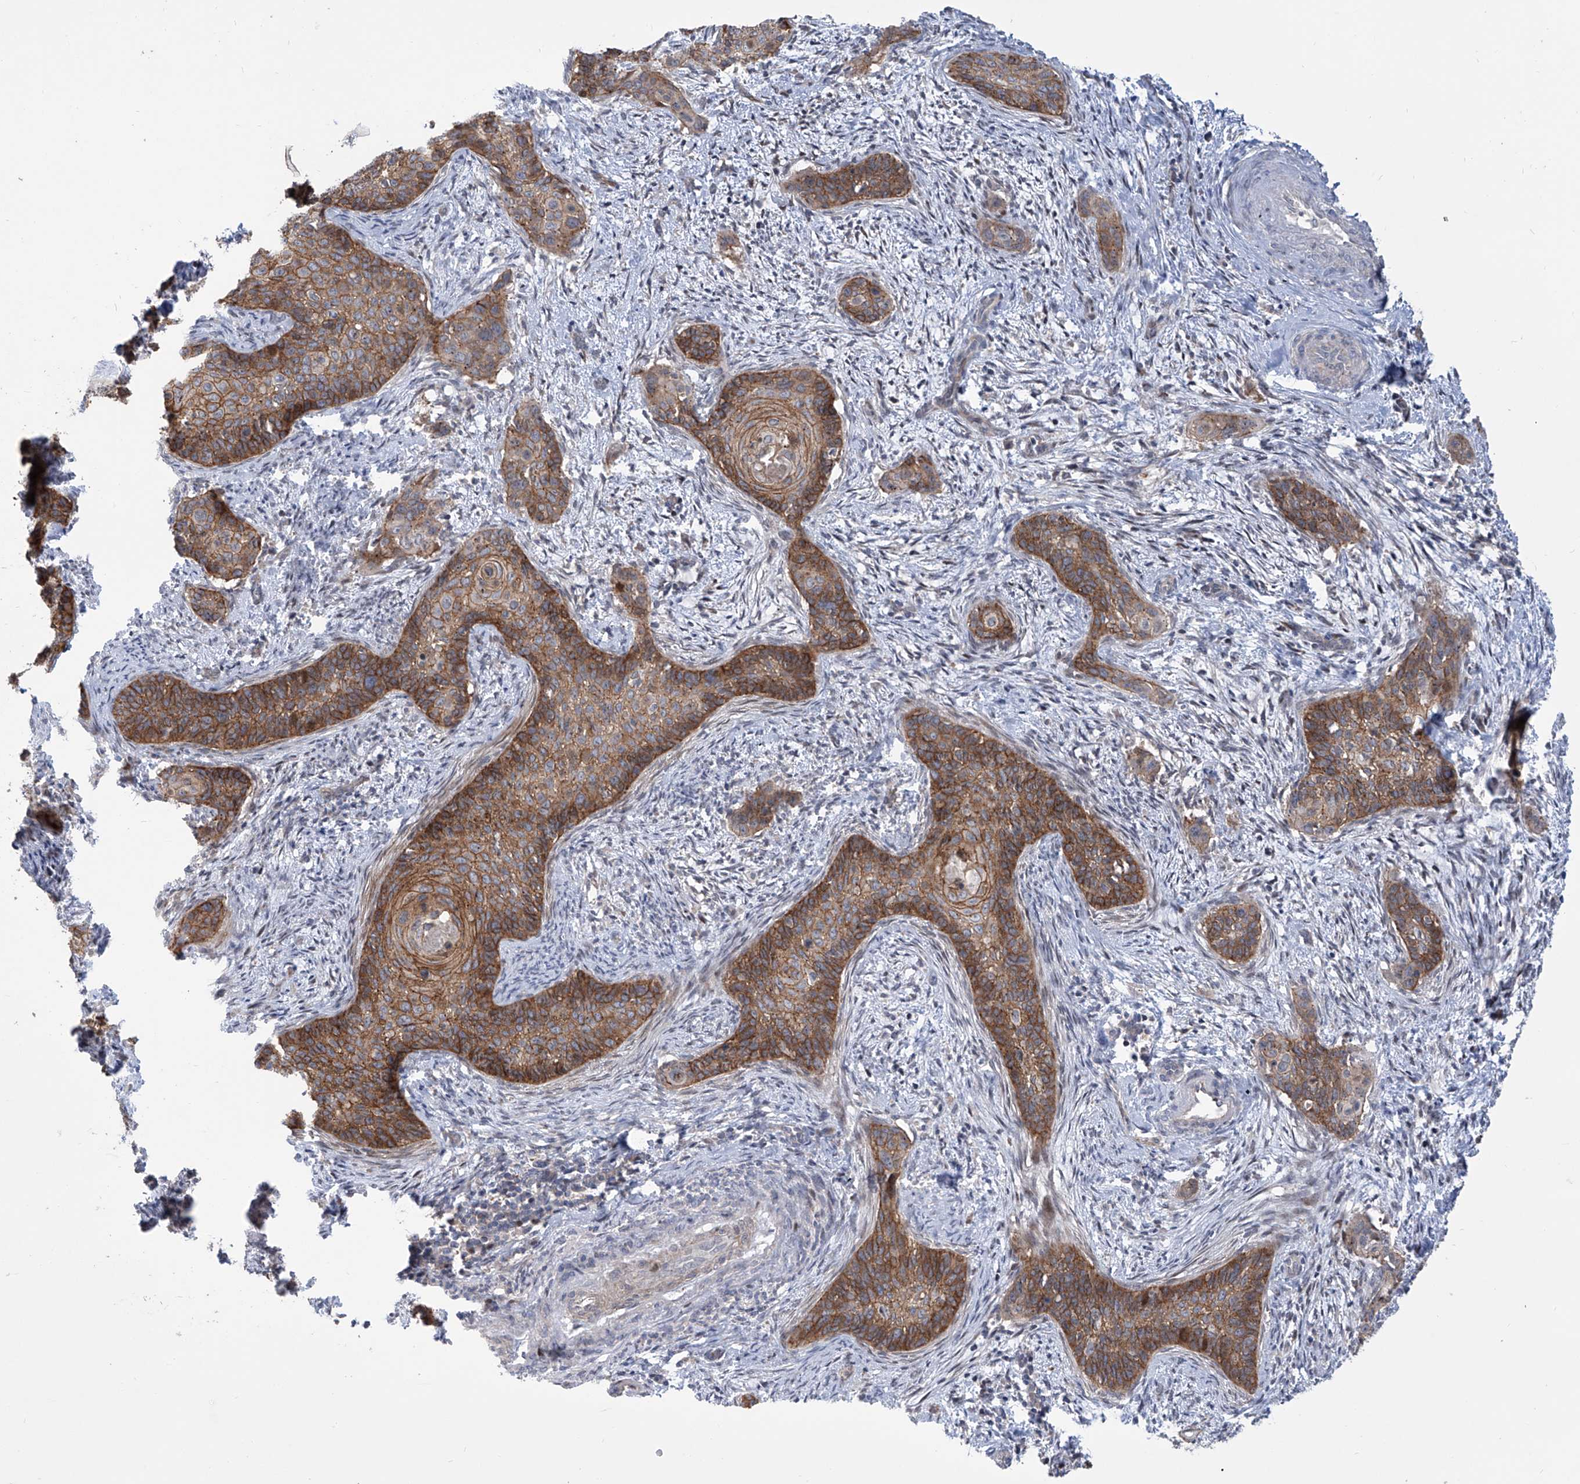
{"staining": {"intensity": "moderate", "quantity": ">75%", "location": "cytoplasmic/membranous"}, "tissue": "cervical cancer", "cell_type": "Tumor cells", "image_type": "cancer", "snomed": [{"axis": "morphology", "description": "Squamous cell carcinoma, NOS"}, {"axis": "topography", "description": "Cervix"}], "caption": "Cervical squamous cell carcinoma stained with IHC shows moderate cytoplasmic/membranous staining in approximately >75% of tumor cells. (Brightfield microscopy of DAB IHC at high magnification).", "gene": "LRRC1", "patient": {"sex": "female", "age": 33}}